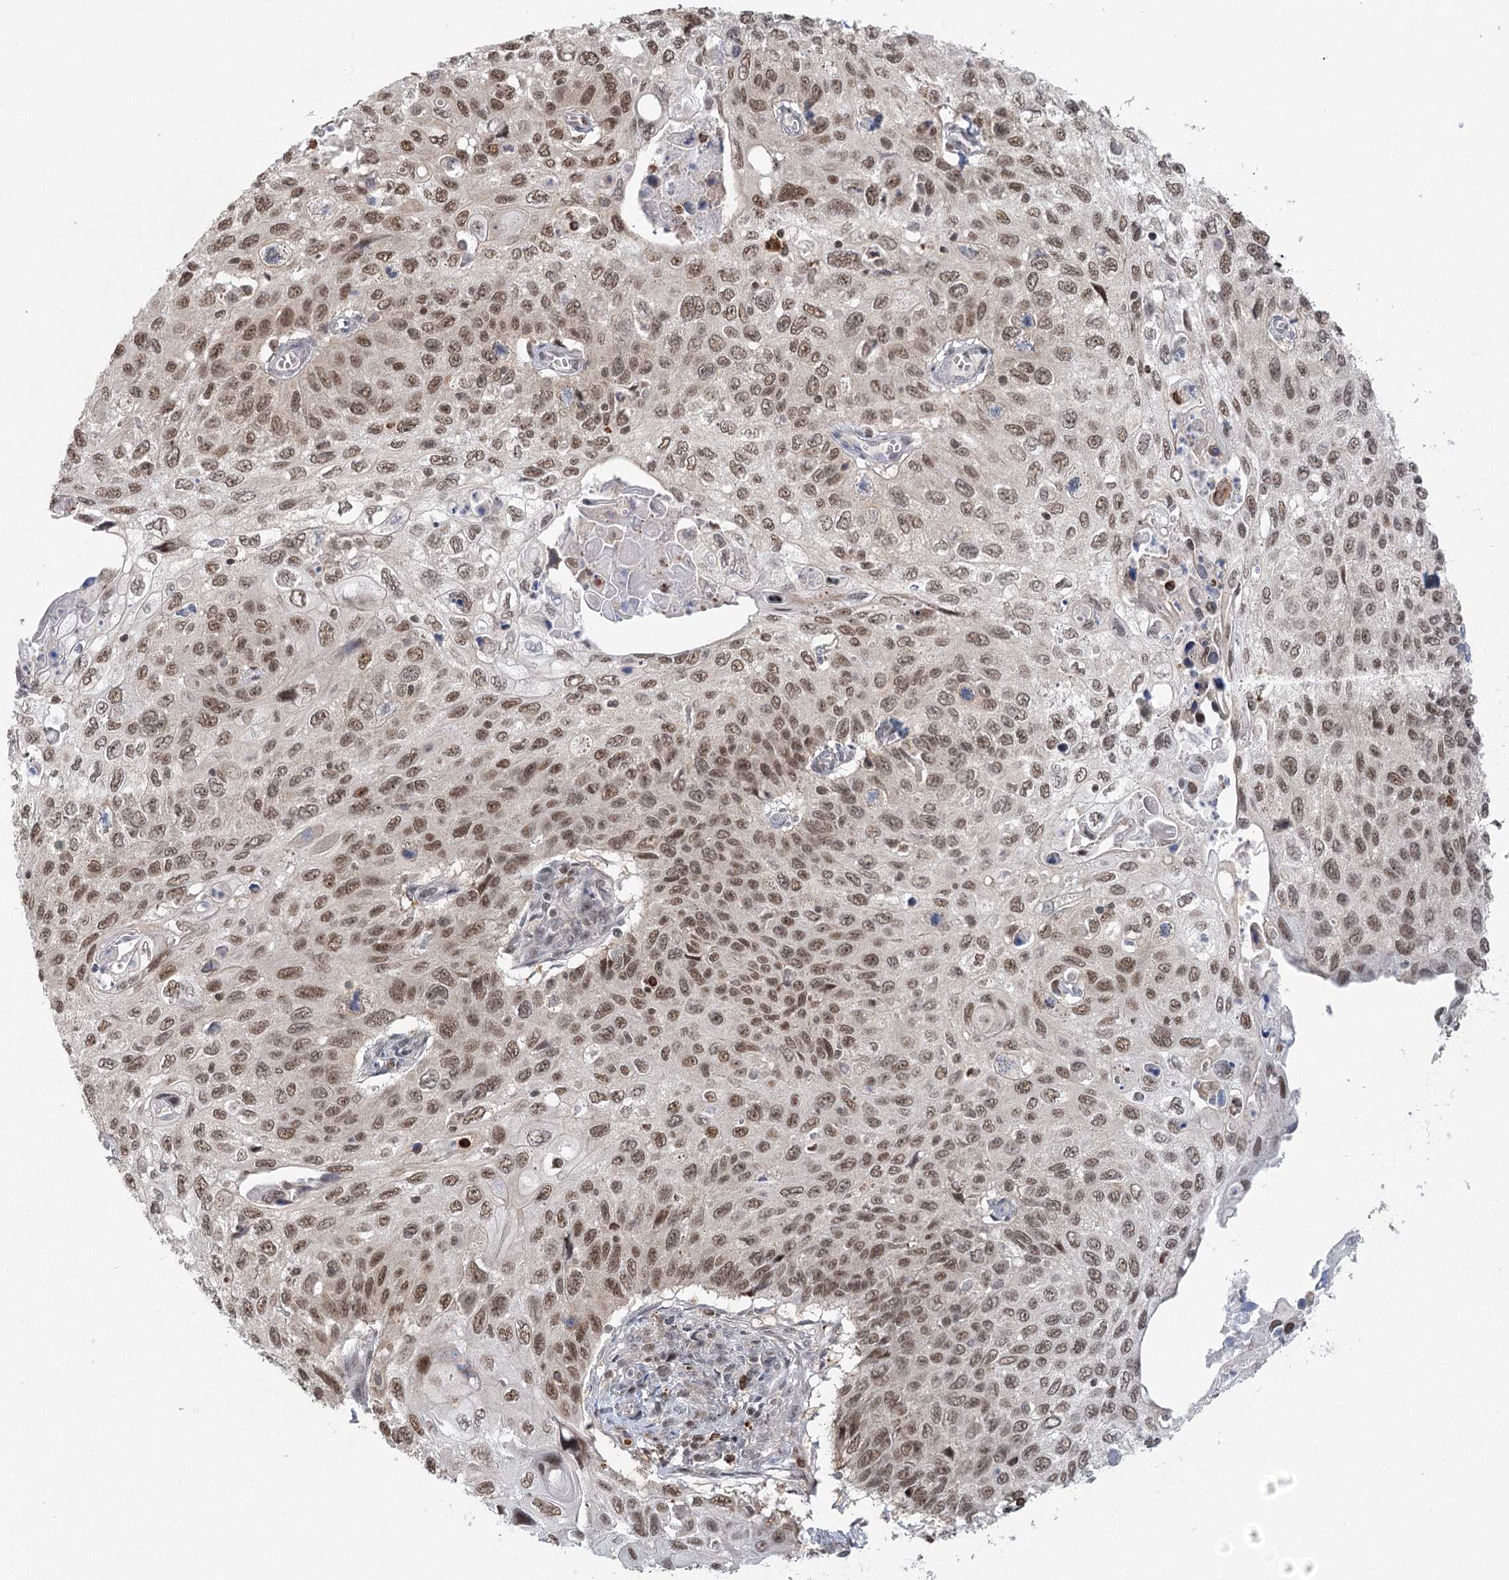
{"staining": {"intensity": "moderate", "quantity": ">75%", "location": "nuclear"}, "tissue": "cervical cancer", "cell_type": "Tumor cells", "image_type": "cancer", "snomed": [{"axis": "morphology", "description": "Squamous cell carcinoma, NOS"}, {"axis": "topography", "description": "Cervix"}], "caption": "There is medium levels of moderate nuclear expression in tumor cells of cervical cancer, as demonstrated by immunohistochemical staining (brown color).", "gene": "PDS5A", "patient": {"sex": "female", "age": 70}}